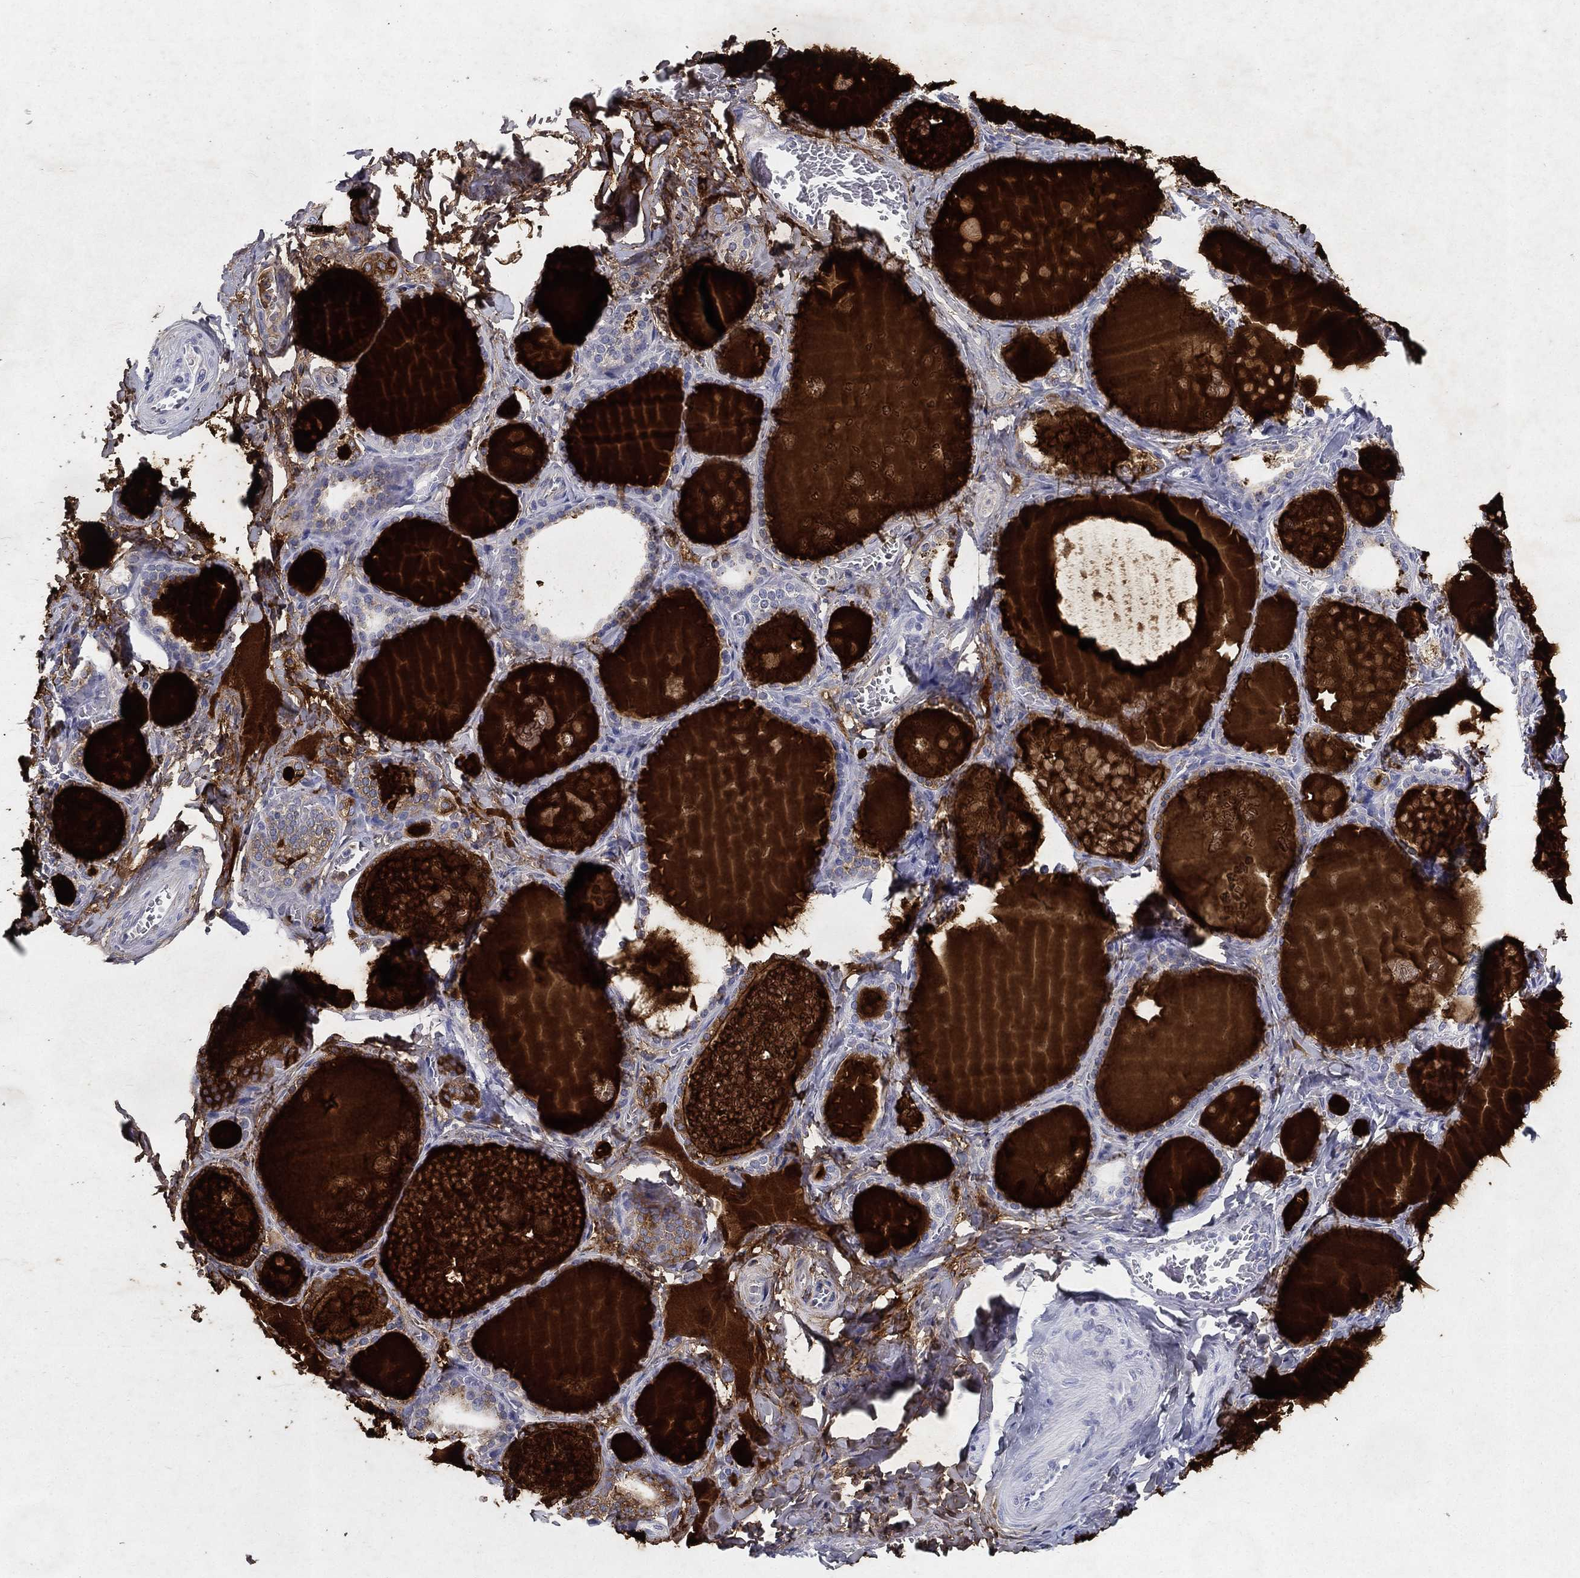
{"staining": {"intensity": "negative", "quantity": "none", "location": "none"}, "tissue": "thyroid gland", "cell_type": "Glandular cells", "image_type": "normal", "snomed": [{"axis": "morphology", "description": "Normal tissue, NOS"}, {"axis": "topography", "description": "Thyroid gland"}], "caption": "IHC of unremarkable thyroid gland reveals no staining in glandular cells.", "gene": "RGS13", "patient": {"sex": "female", "age": 56}}